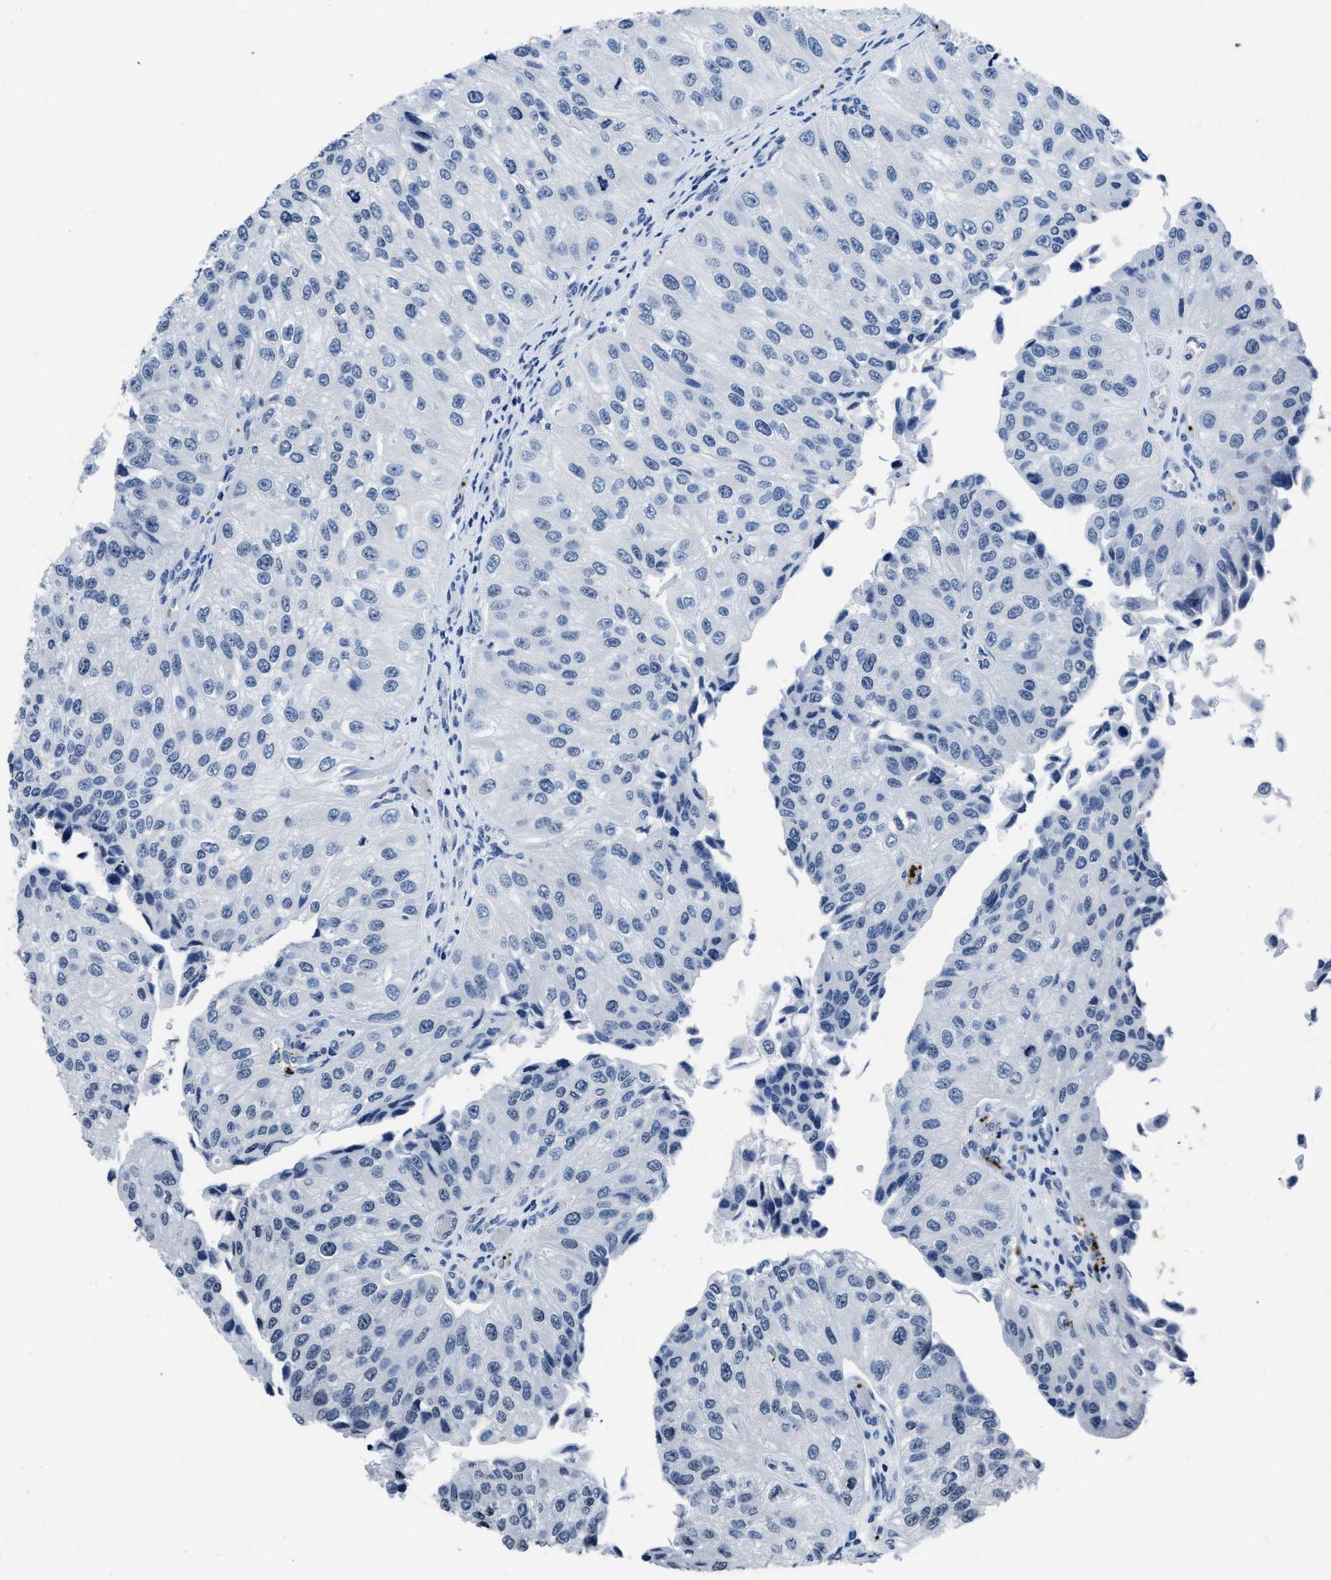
{"staining": {"intensity": "negative", "quantity": "none", "location": "none"}, "tissue": "urothelial cancer", "cell_type": "Tumor cells", "image_type": "cancer", "snomed": [{"axis": "morphology", "description": "Urothelial carcinoma, High grade"}, {"axis": "topography", "description": "Kidney"}, {"axis": "topography", "description": "Urinary bladder"}], "caption": "Photomicrograph shows no protein staining in tumor cells of urothelial cancer tissue.", "gene": "ITGA2B", "patient": {"sex": "male", "age": 77}}